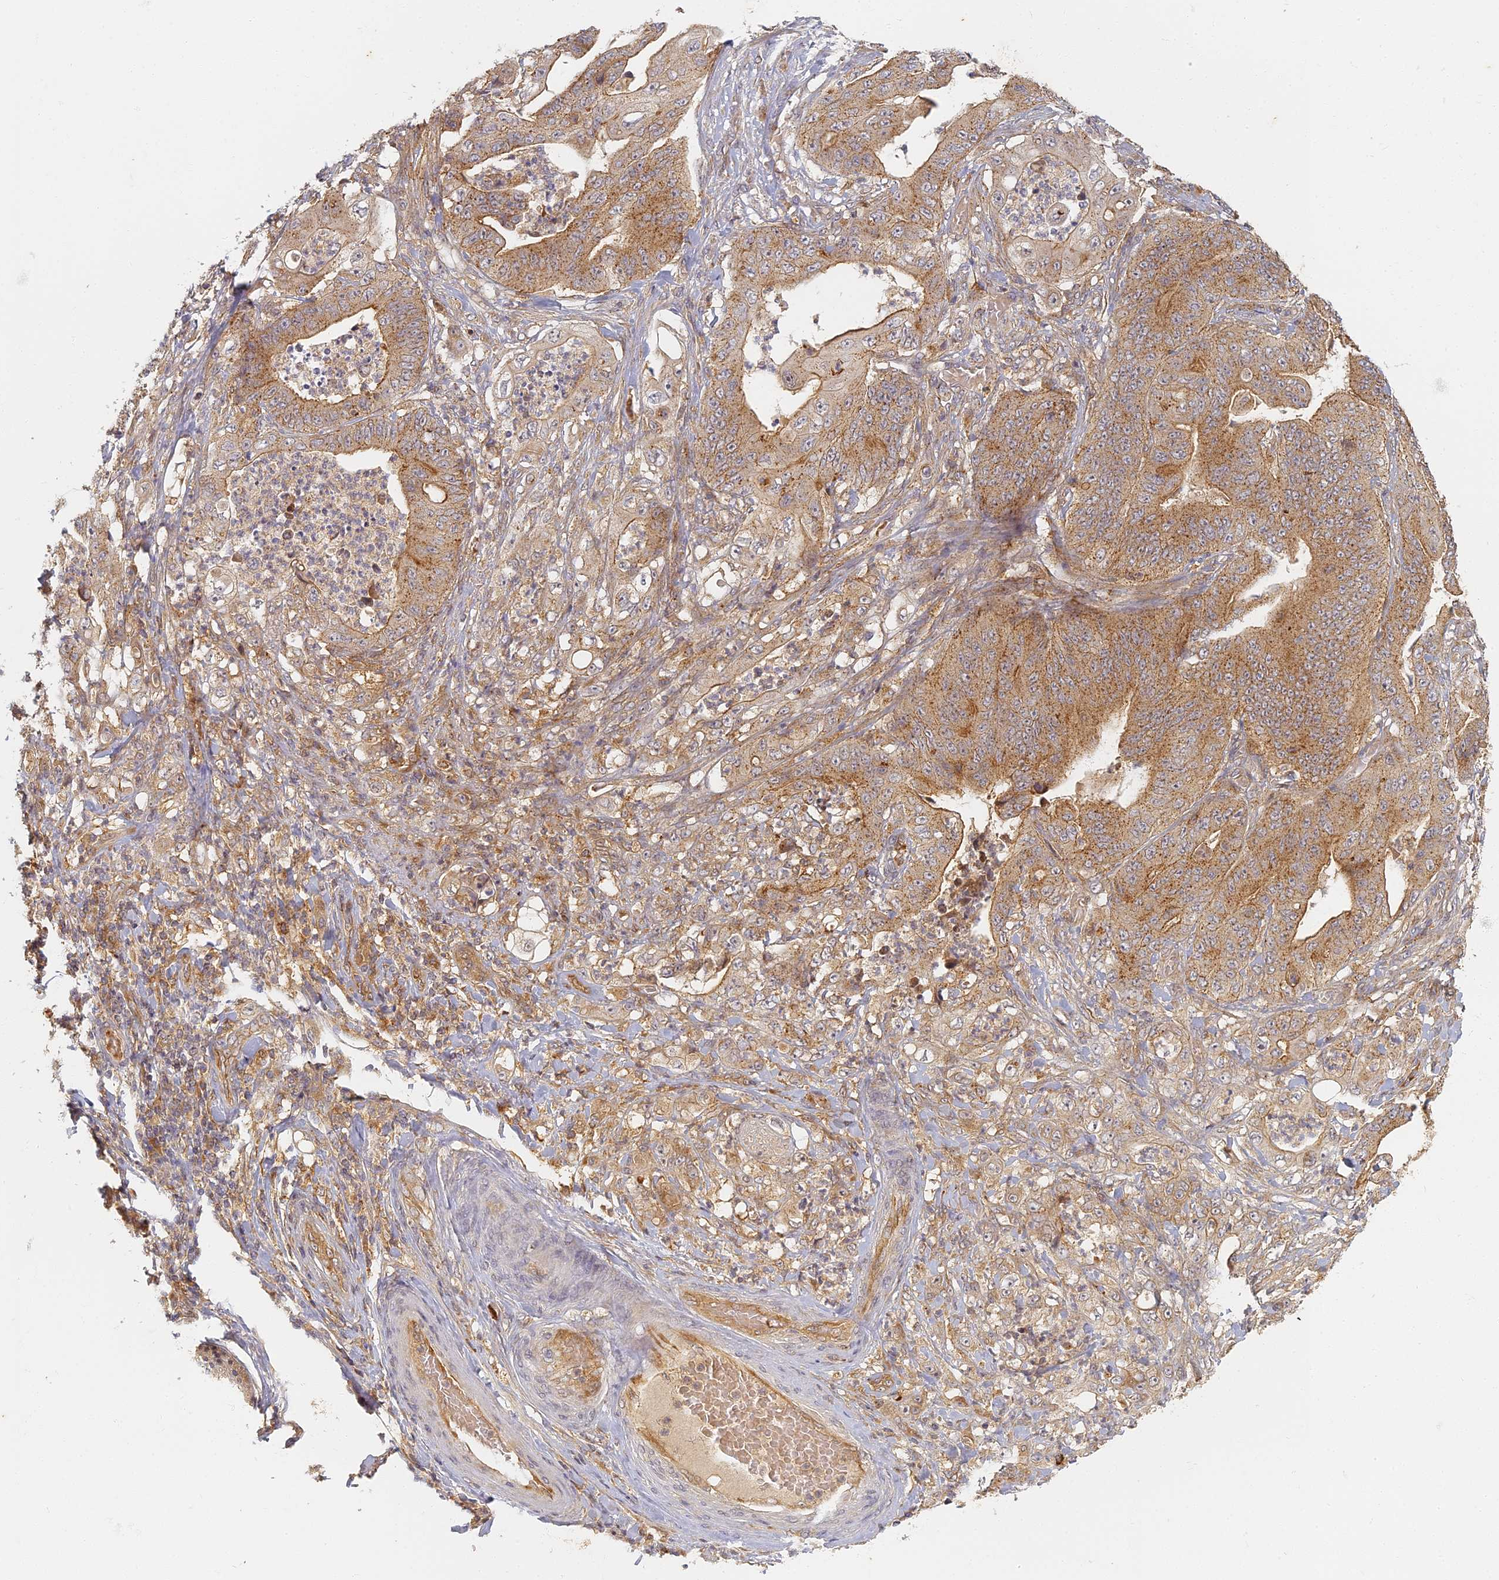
{"staining": {"intensity": "moderate", "quantity": ">75%", "location": "cytoplasmic/membranous"}, "tissue": "stomach cancer", "cell_type": "Tumor cells", "image_type": "cancer", "snomed": [{"axis": "morphology", "description": "Adenocarcinoma, NOS"}, {"axis": "topography", "description": "Stomach"}], "caption": "Protein expression by immunohistochemistry (IHC) displays moderate cytoplasmic/membranous staining in about >75% of tumor cells in stomach cancer.", "gene": "INO80D", "patient": {"sex": "female", "age": 73}}